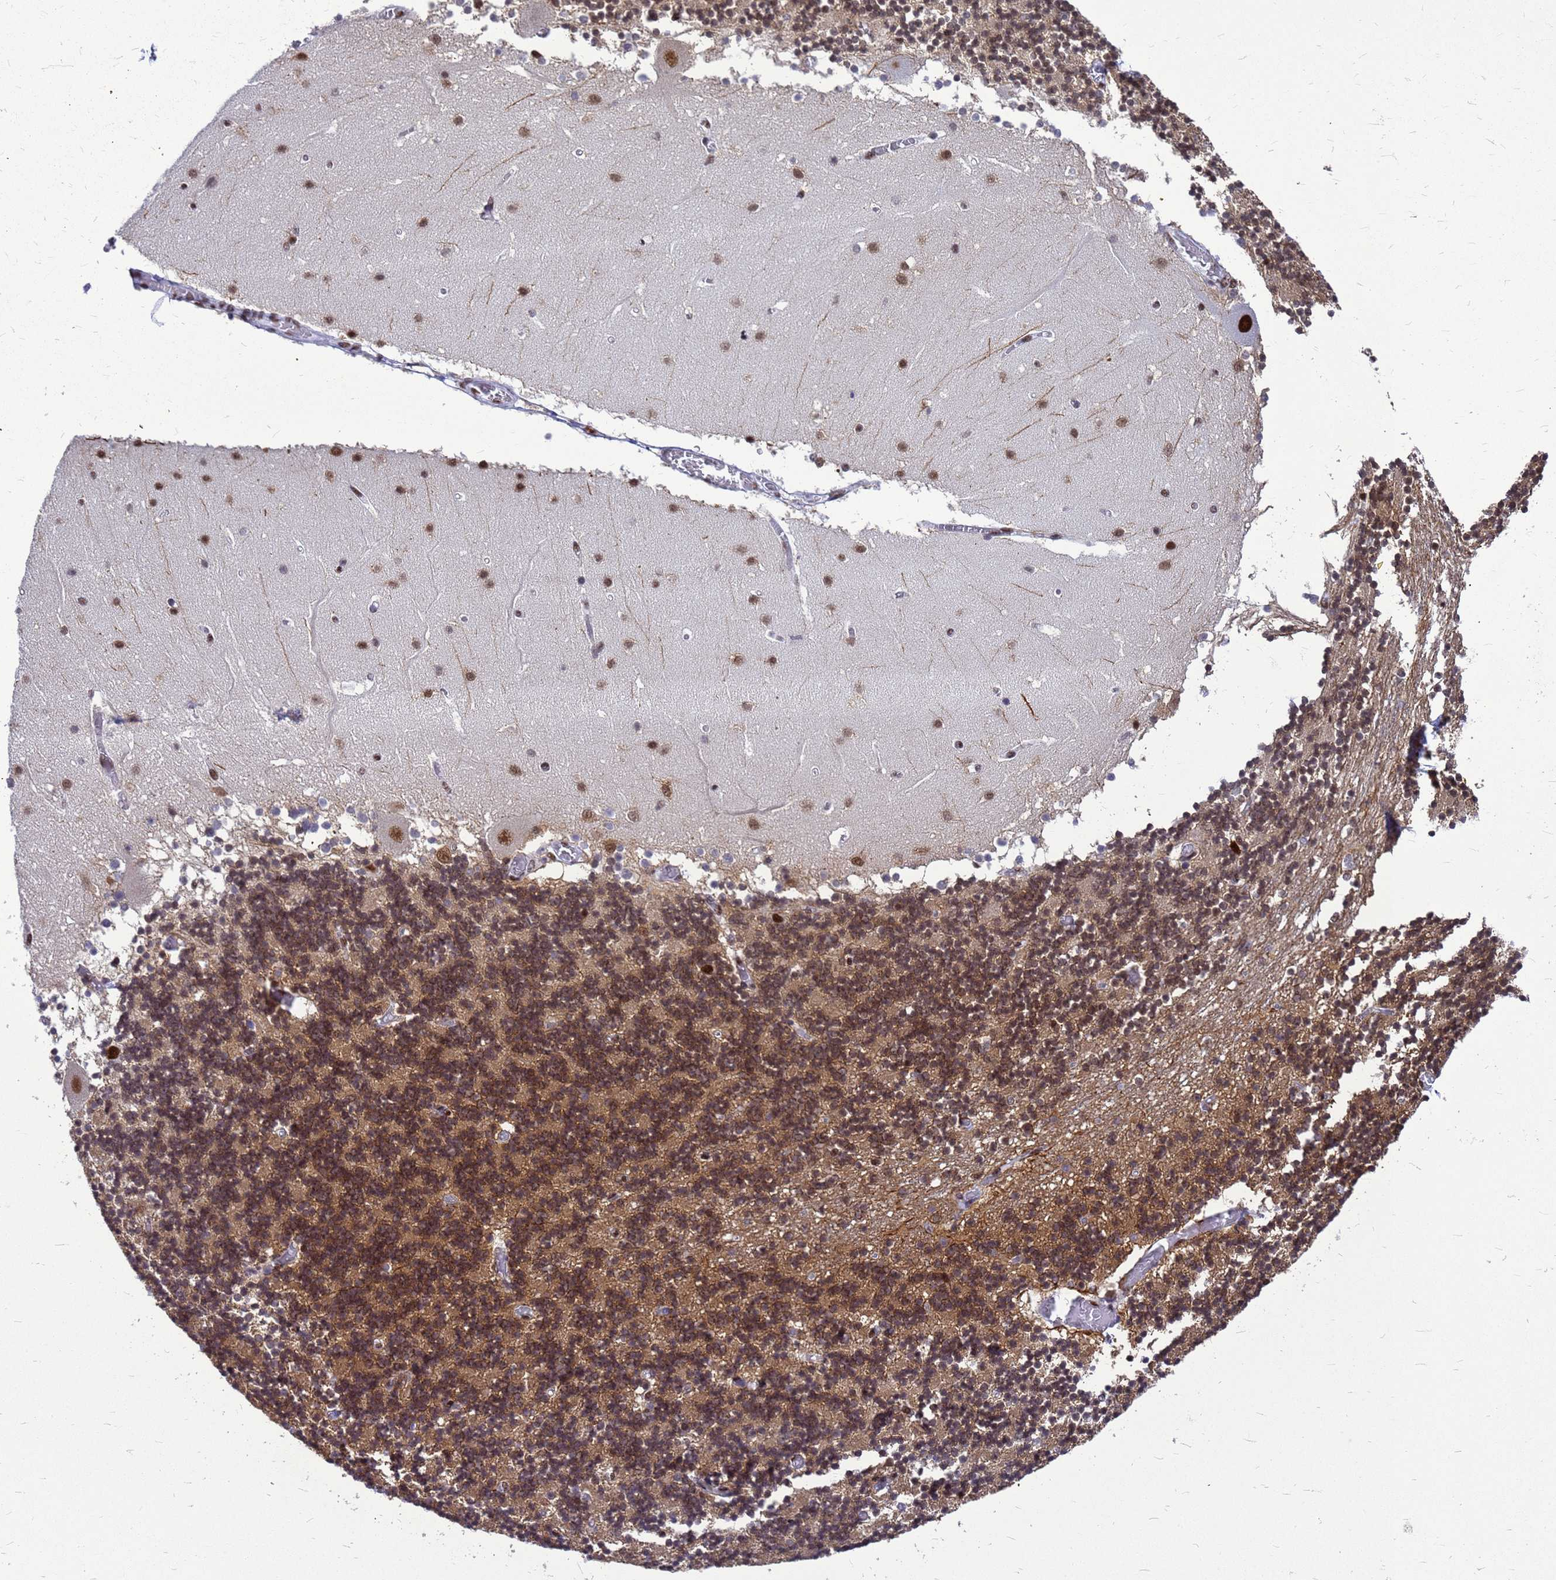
{"staining": {"intensity": "moderate", "quantity": ">75%", "location": "nuclear"}, "tissue": "cerebellum", "cell_type": "Cells in granular layer", "image_type": "normal", "snomed": [{"axis": "morphology", "description": "Normal tissue, NOS"}, {"axis": "topography", "description": "Cerebellum"}], "caption": "DAB immunohistochemical staining of unremarkable human cerebellum shows moderate nuclear protein positivity in about >75% of cells in granular layer. The protein is shown in brown color, while the nuclei are stained blue.", "gene": "SART3", "patient": {"sex": "female", "age": 28}}